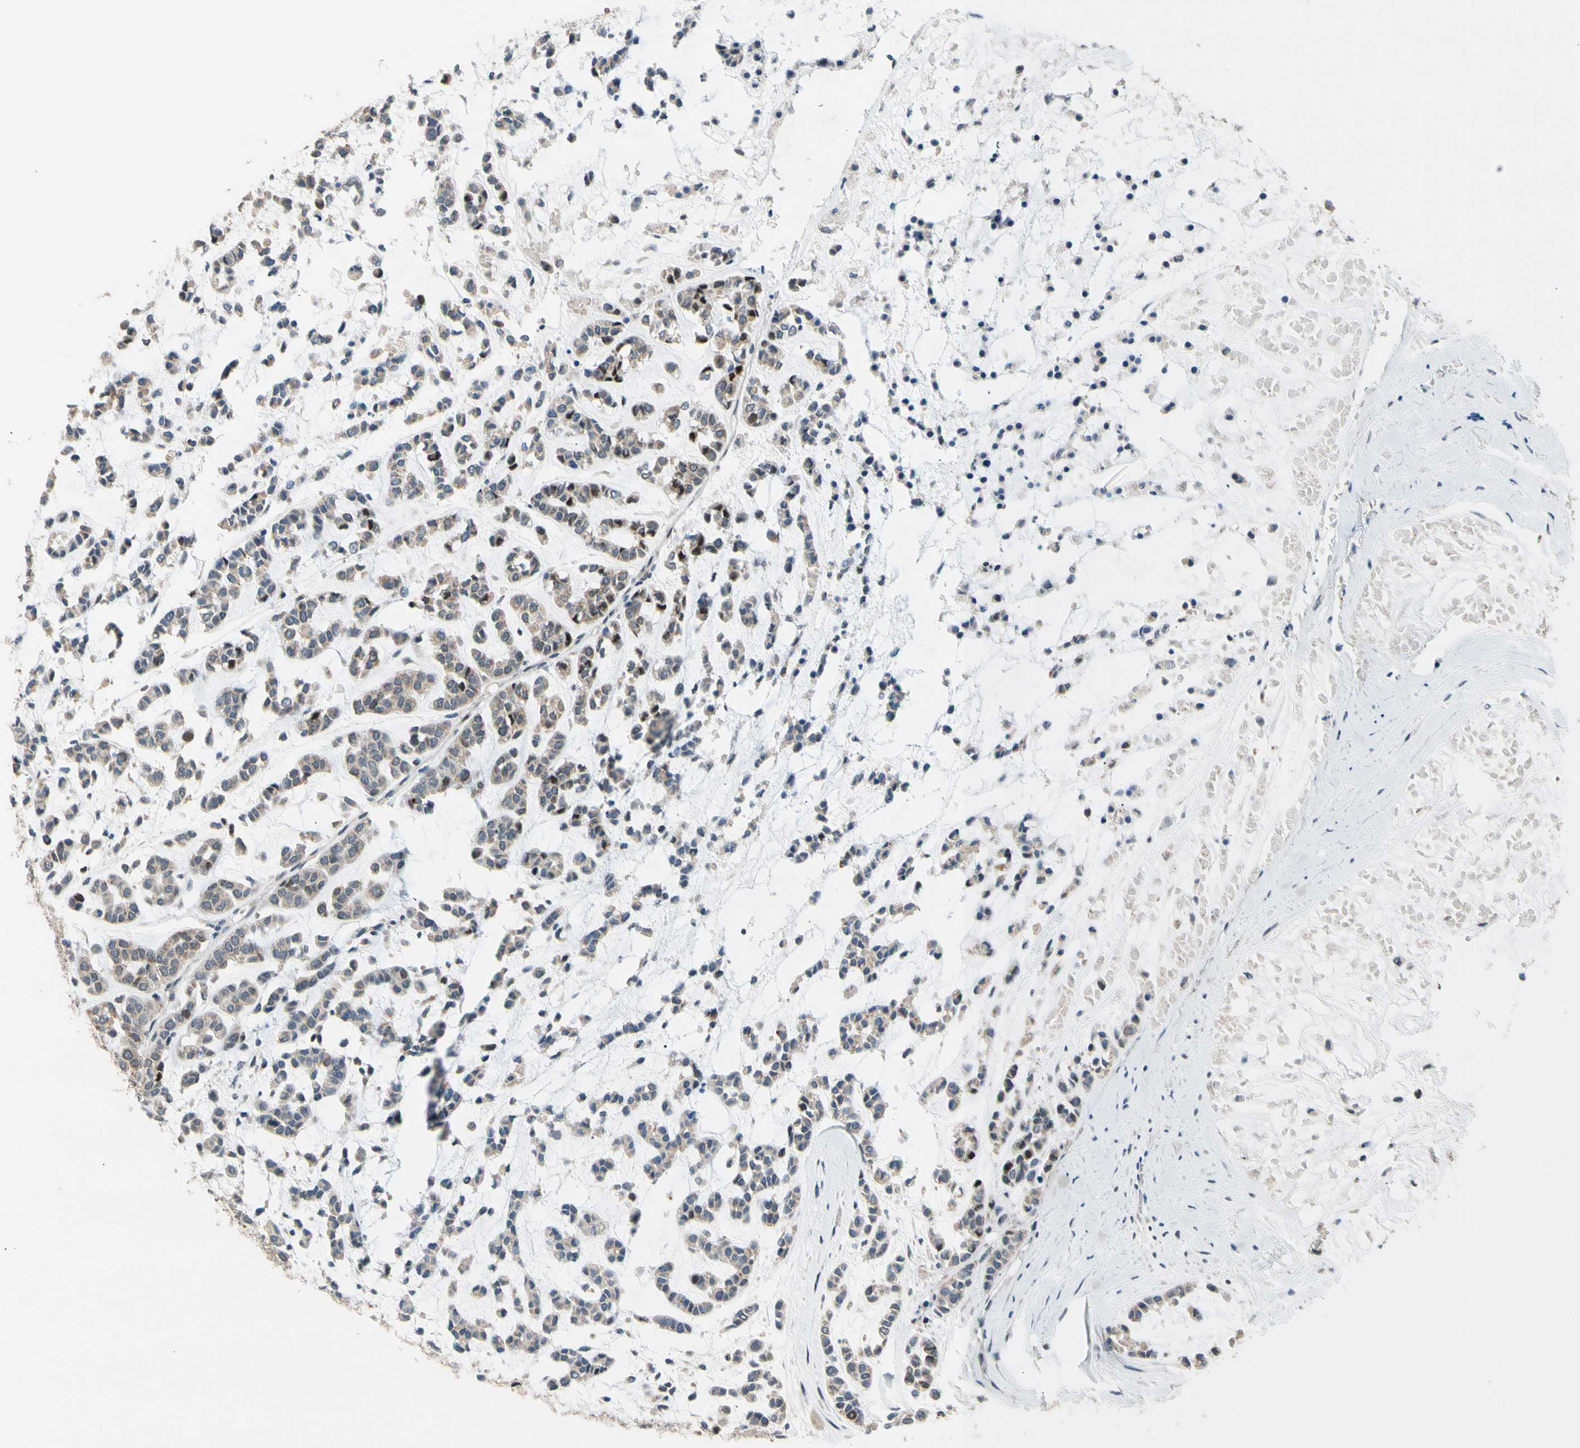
{"staining": {"intensity": "moderate", "quantity": "25%-75%", "location": "nuclear"}, "tissue": "head and neck cancer", "cell_type": "Tumor cells", "image_type": "cancer", "snomed": [{"axis": "morphology", "description": "Adenocarcinoma, NOS"}, {"axis": "morphology", "description": "Adenoma, NOS"}, {"axis": "topography", "description": "Head-Neck"}], "caption": "DAB (3,3'-diaminobenzidine) immunohistochemical staining of adenocarcinoma (head and neck) shows moderate nuclear protein staining in approximately 25%-75% of tumor cells.", "gene": "ZNF184", "patient": {"sex": "female", "age": 55}}